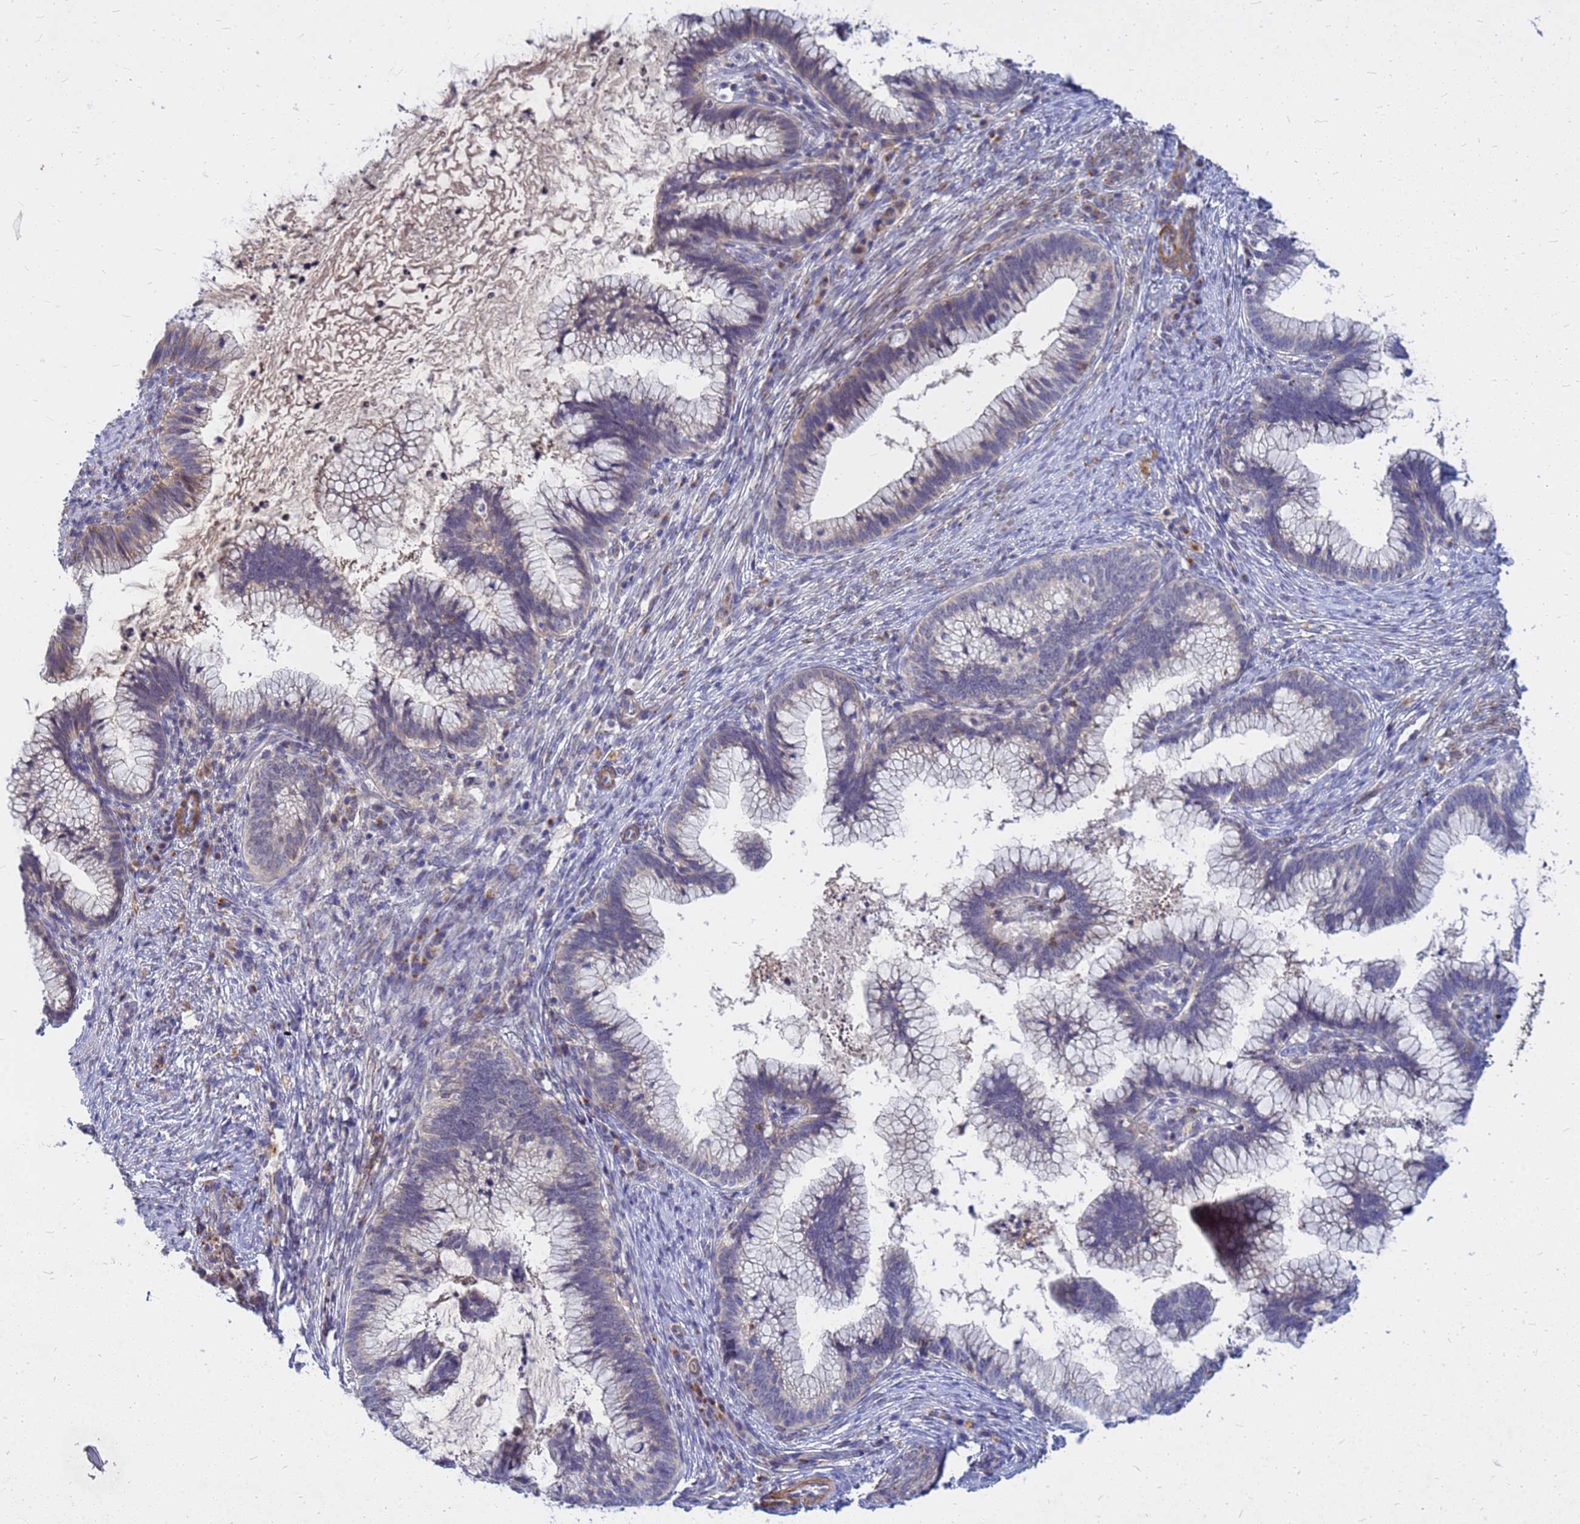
{"staining": {"intensity": "negative", "quantity": "none", "location": "none"}, "tissue": "cervical cancer", "cell_type": "Tumor cells", "image_type": "cancer", "snomed": [{"axis": "morphology", "description": "Adenocarcinoma, NOS"}, {"axis": "topography", "description": "Cervix"}], "caption": "High power microscopy micrograph of an immunohistochemistry image of cervical adenocarcinoma, revealing no significant positivity in tumor cells.", "gene": "SRGAP3", "patient": {"sex": "female", "age": 36}}